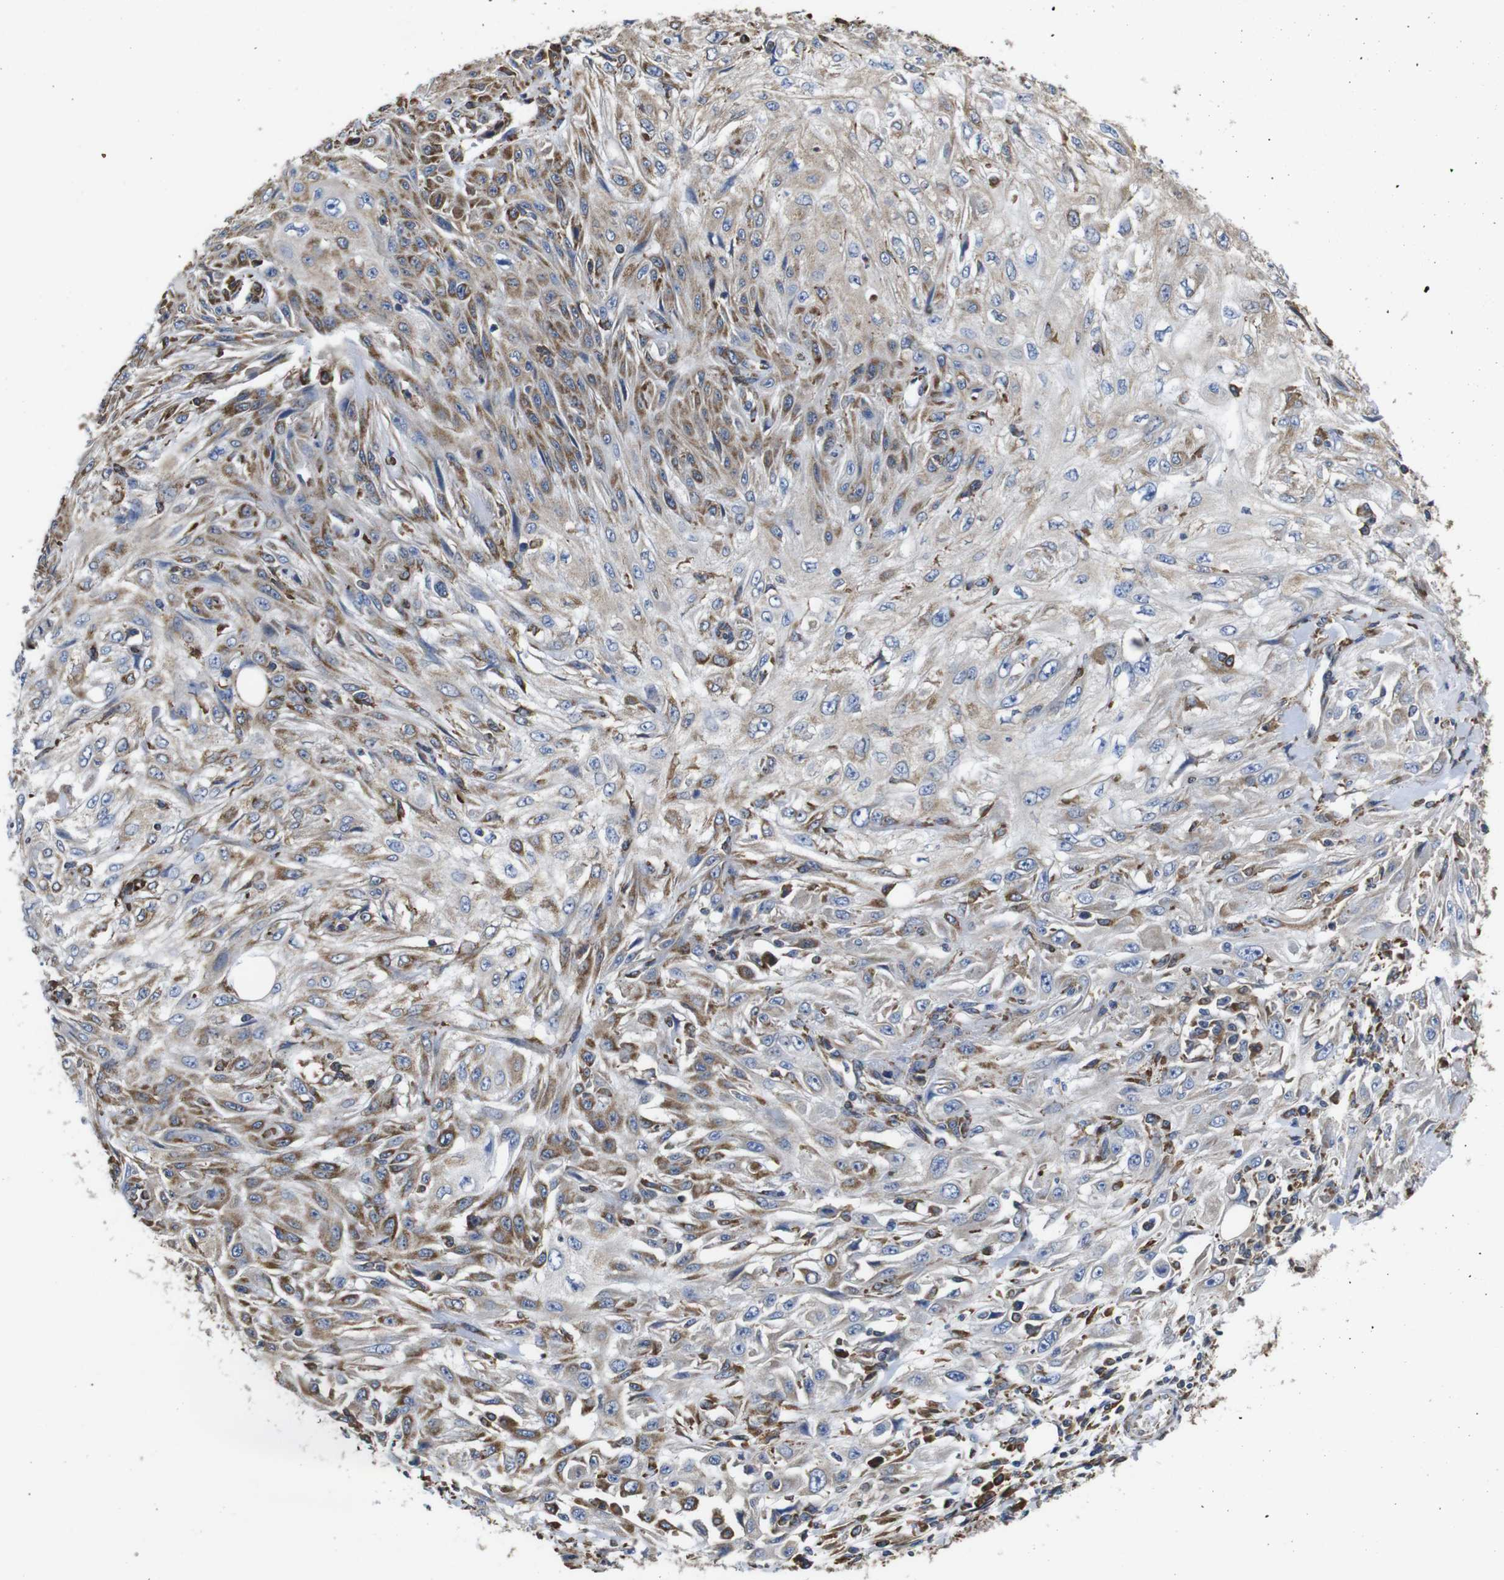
{"staining": {"intensity": "moderate", "quantity": ">75%", "location": "cytoplasmic/membranous"}, "tissue": "skin cancer", "cell_type": "Tumor cells", "image_type": "cancer", "snomed": [{"axis": "morphology", "description": "Squamous cell carcinoma, NOS"}, {"axis": "topography", "description": "Skin"}], "caption": "Protein analysis of skin cancer tissue displays moderate cytoplasmic/membranous staining in about >75% of tumor cells.", "gene": "PPIB", "patient": {"sex": "male", "age": 75}}